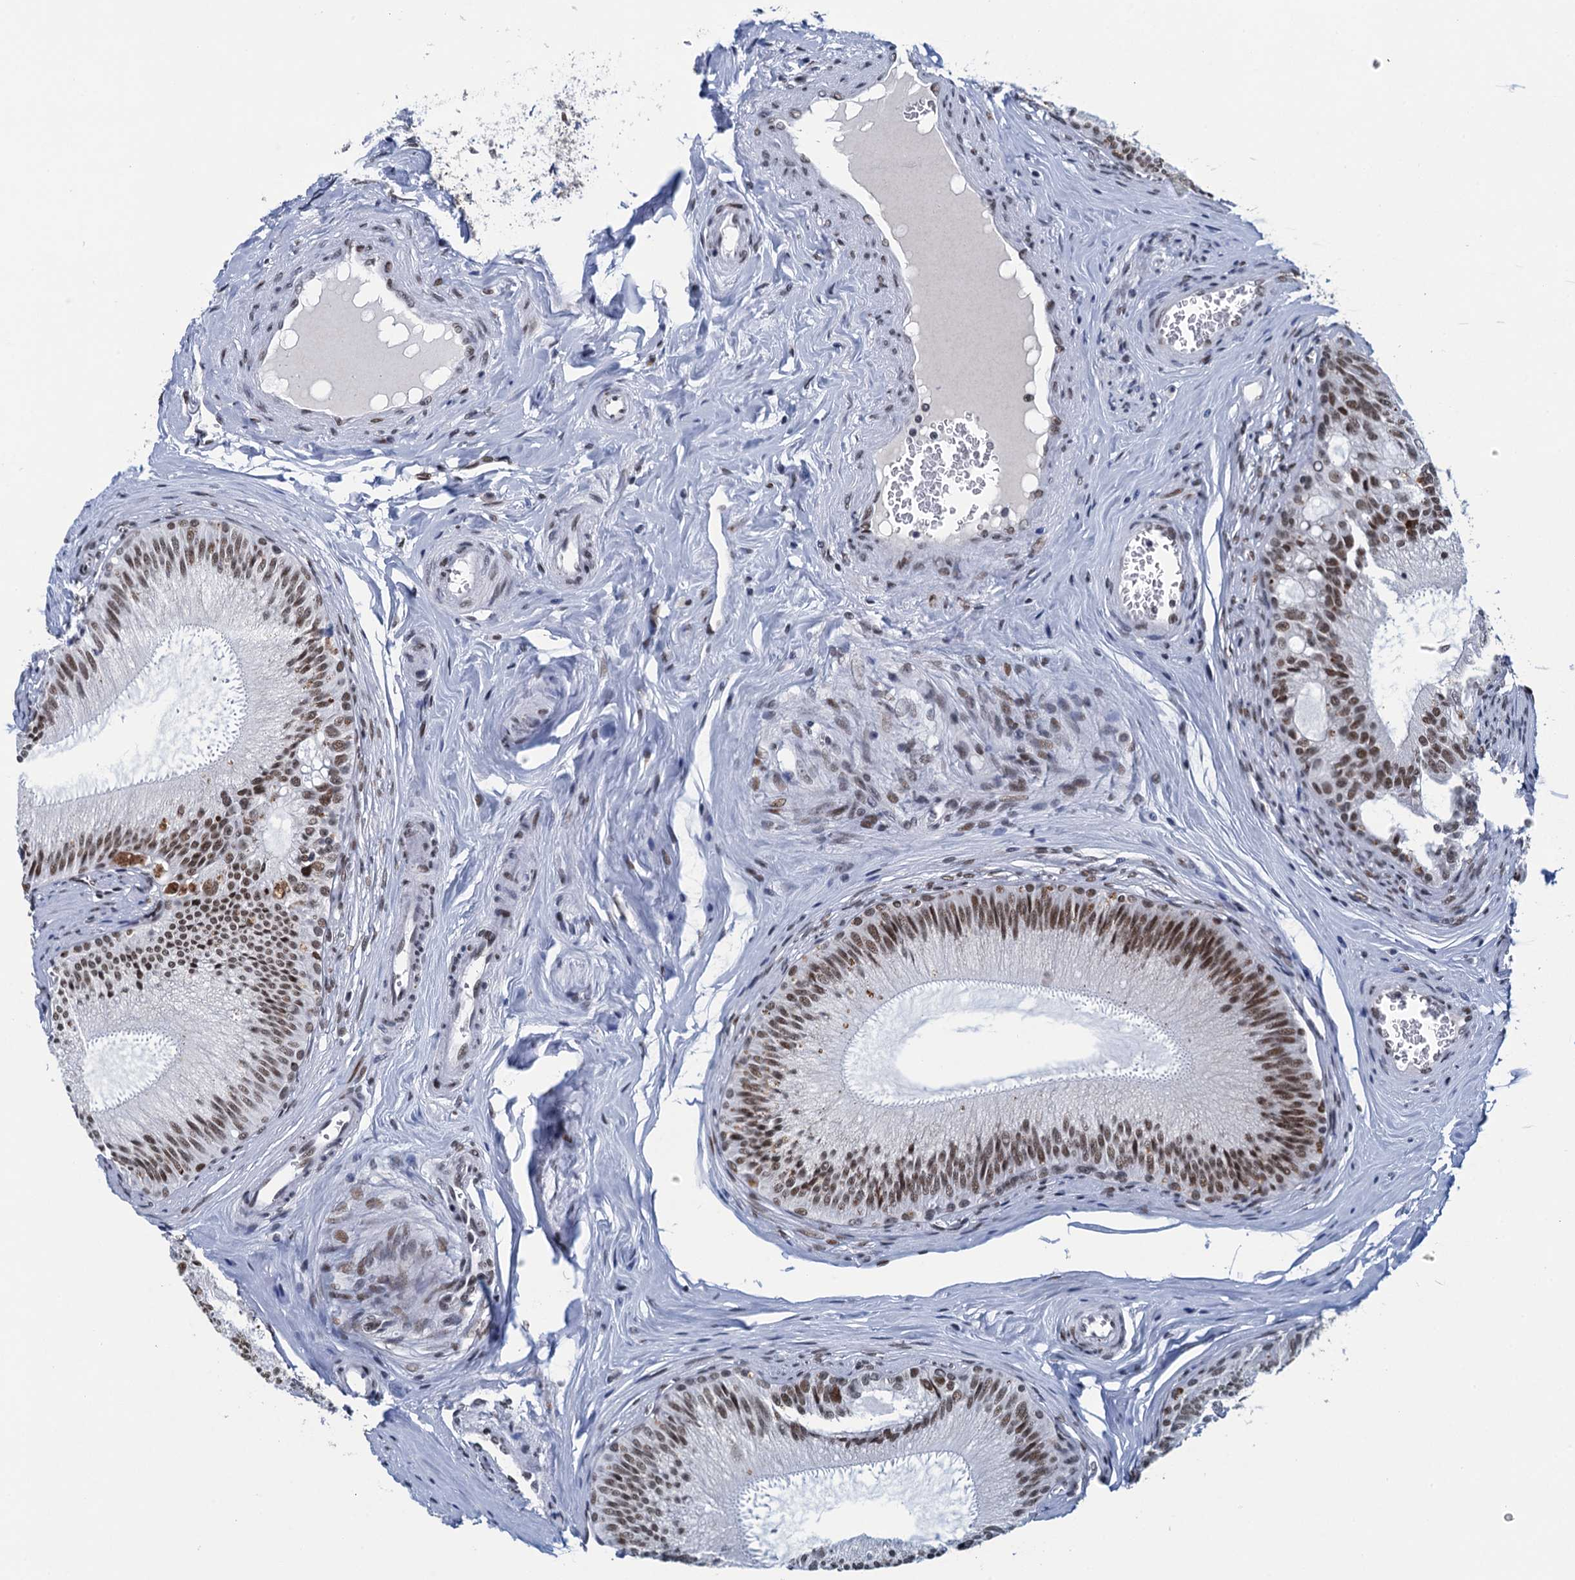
{"staining": {"intensity": "moderate", "quantity": ">75%", "location": "nuclear"}, "tissue": "epididymis", "cell_type": "Glandular cells", "image_type": "normal", "snomed": [{"axis": "morphology", "description": "Normal tissue, NOS"}, {"axis": "topography", "description": "Epididymis"}], "caption": "Immunohistochemical staining of benign human epididymis displays moderate nuclear protein expression in about >75% of glandular cells. The protein is stained brown, and the nuclei are stained in blue (DAB (3,3'-diaminobenzidine) IHC with brightfield microscopy, high magnification).", "gene": "HNRNPUL2", "patient": {"sex": "male", "age": 46}}